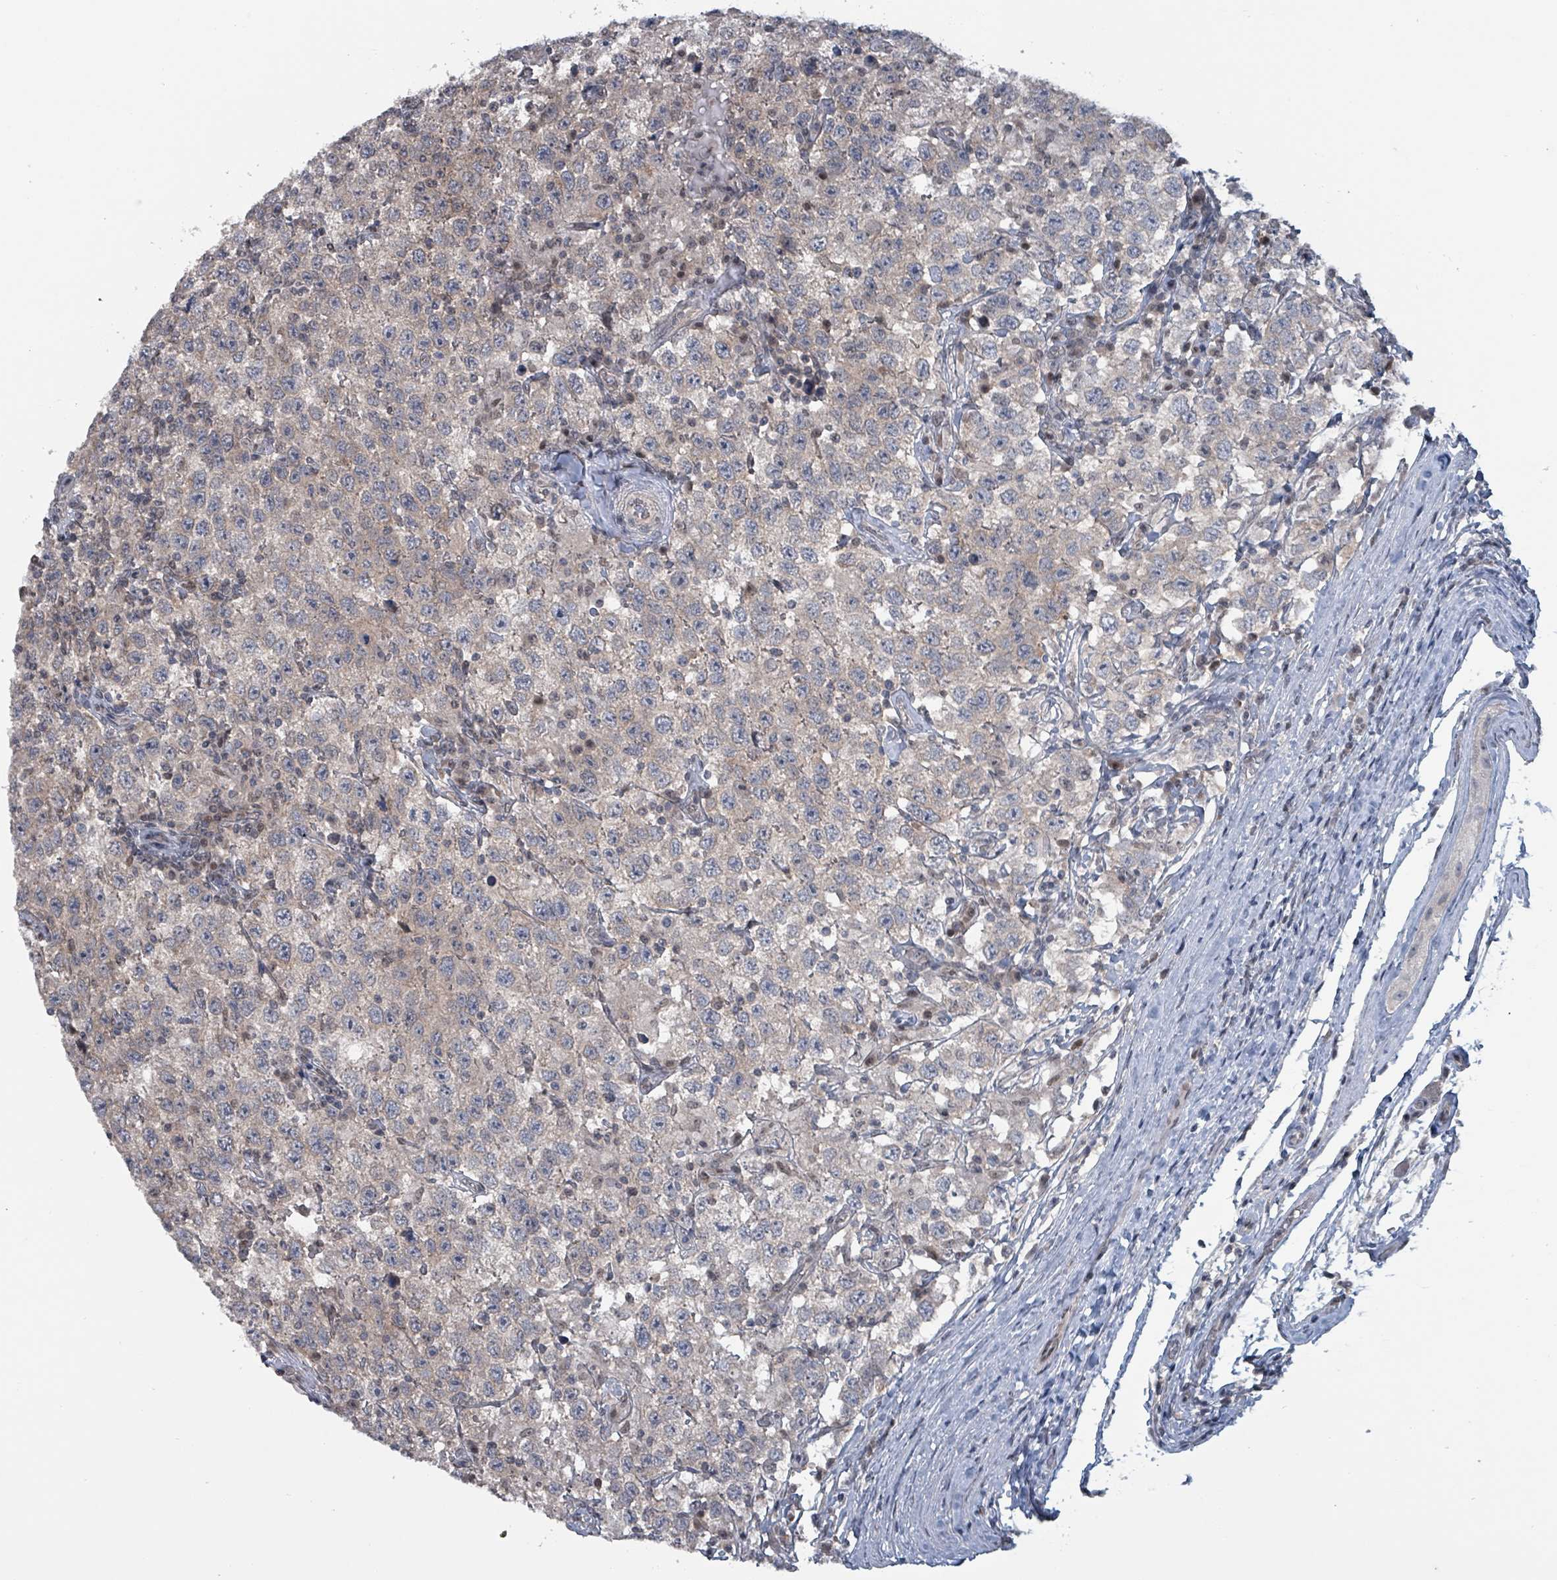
{"staining": {"intensity": "weak", "quantity": "25%-75%", "location": "cytoplasmic/membranous,nuclear"}, "tissue": "testis cancer", "cell_type": "Tumor cells", "image_type": "cancer", "snomed": [{"axis": "morphology", "description": "Seminoma, NOS"}, {"axis": "topography", "description": "Testis"}], "caption": "Immunohistochemistry of testis seminoma exhibits low levels of weak cytoplasmic/membranous and nuclear expression in approximately 25%-75% of tumor cells.", "gene": "BIVM", "patient": {"sex": "male", "age": 41}}